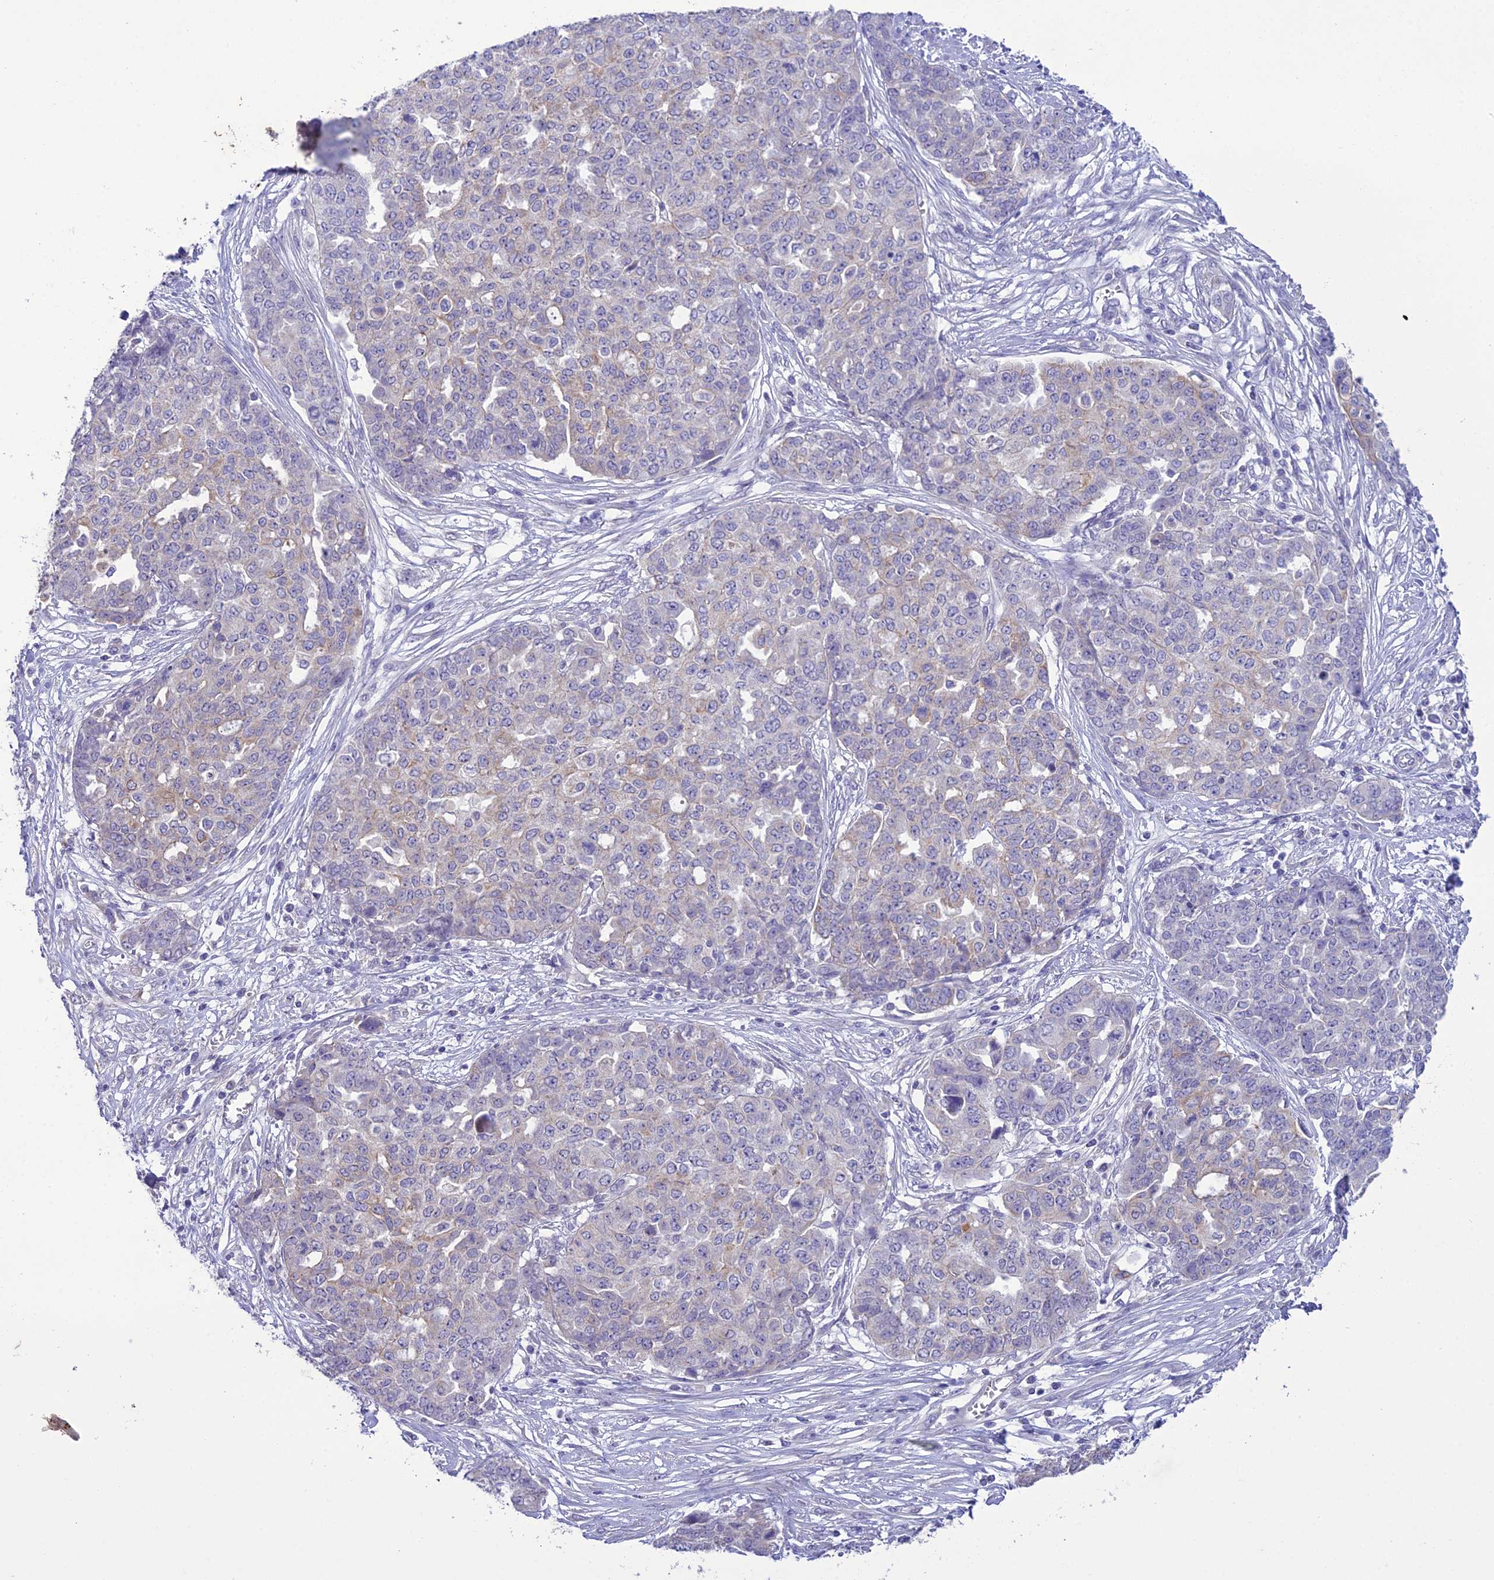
{"staining": {"intensity": "negative", "quantity": "none", "location": "none"}, "tissue": "ovarian cancer", "cell_type": "Tumor cells", "image_type": "cancer", "snomed": [{"axis": "morphology", "description": "Cystadenocarcinoma, serous, NOS"}, {"axis": "topography", "description": "Soft tissue"}, {"axis": "topography", "description": "Ovary"}], "caption": "Immunohistochemistry (IHC) image of human ovarian serous cystadenocarcinoma stained for a protein (brown), which demonstrates no positivity in tumor cells.", "gene": "SCRT1", "patient": {"sex": "female", "age": 57}}